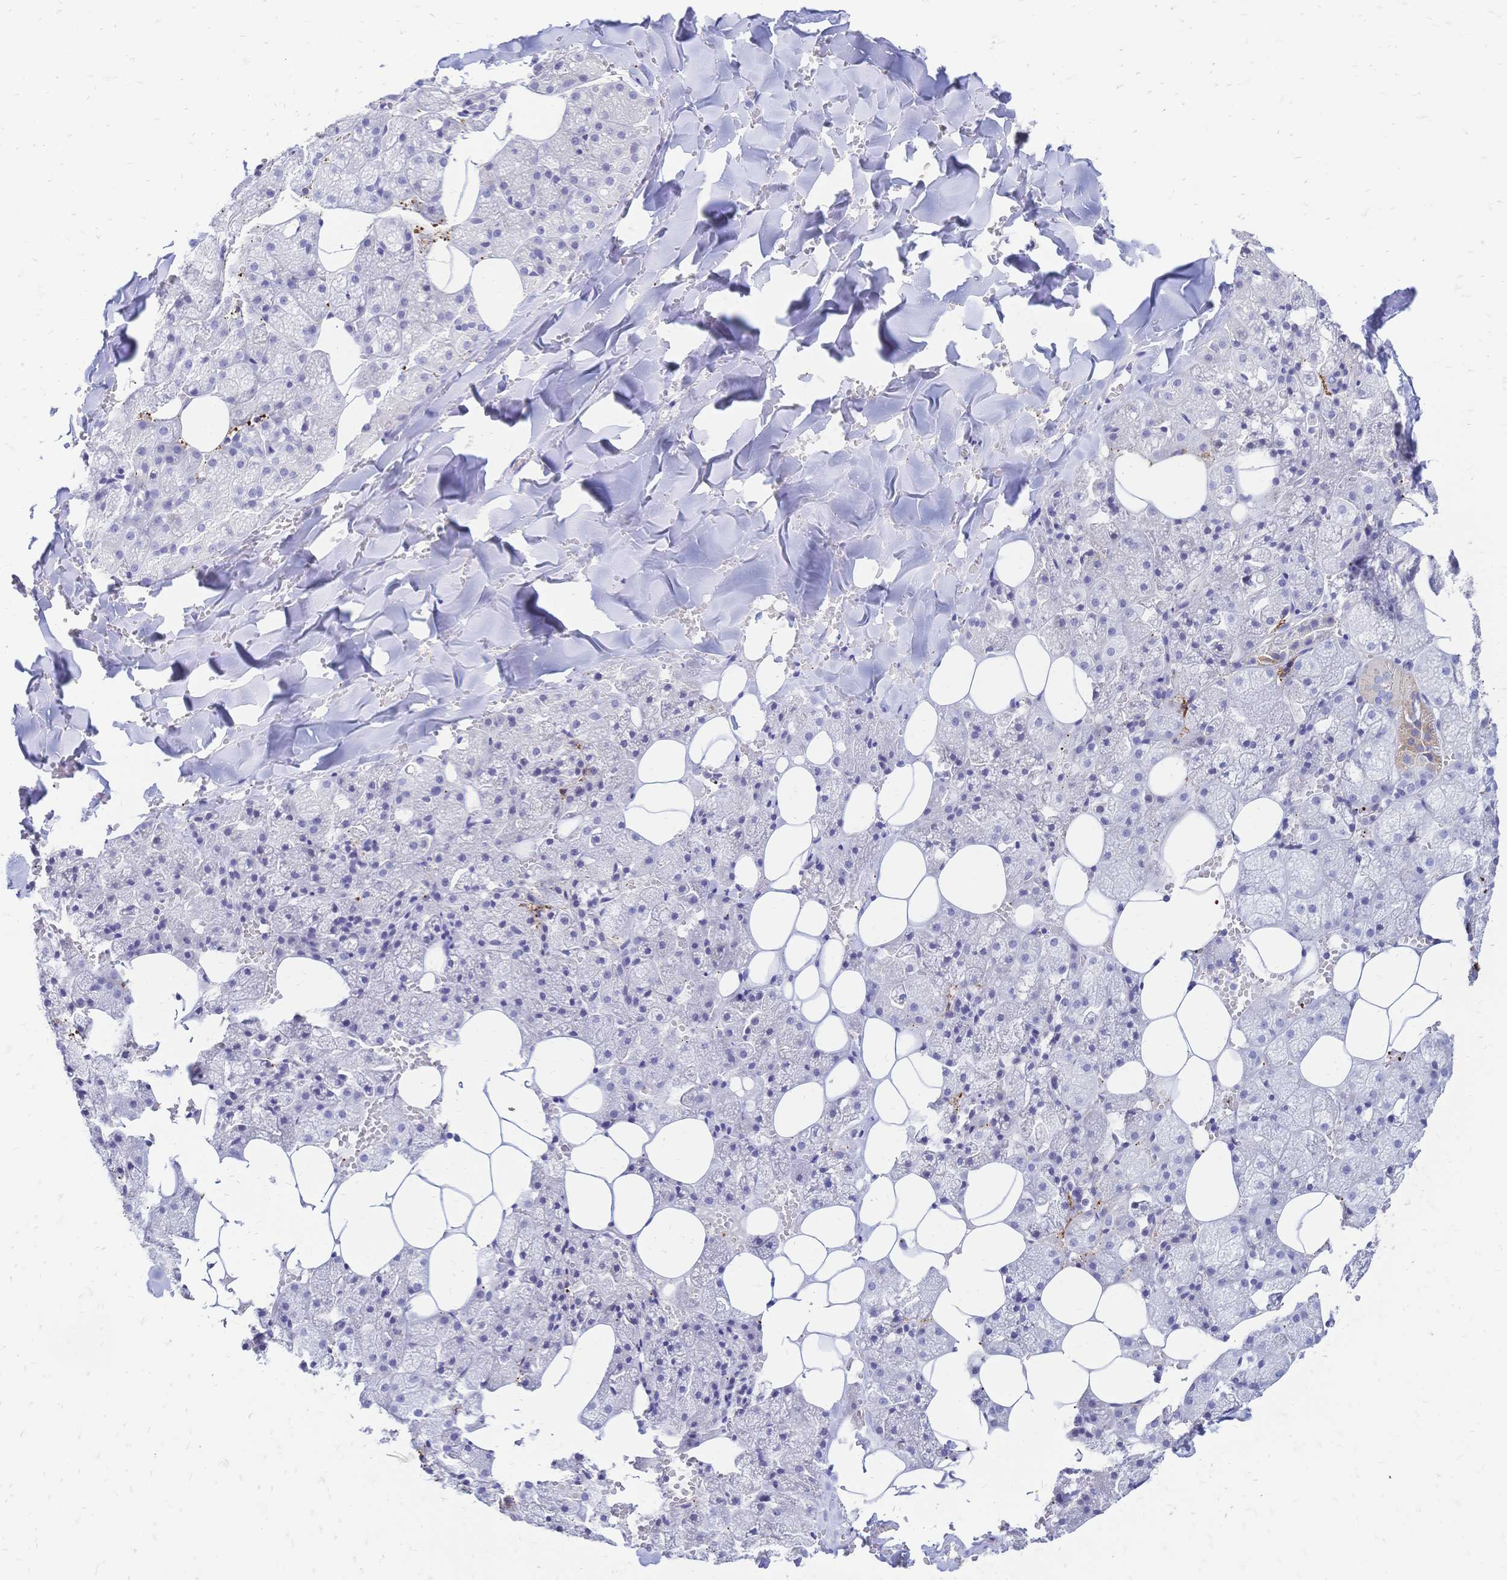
{"staining": {"intensity": "negative", "quantity": "none", "location": "none"}, "tissue": "salivary gland", "cell_type": "Glandular cells", "image_type": "normal", "snomed": [{"axis": "morphology", "description": "Normal tissue, NOS"}, {"axis": "topography", "description": "Salivary gland"}, {"axis": "topography", "description": "Peripheral nerve tissue"}], "caption": "Immunohistochemical staining of normal human salivary gland exhibits no significant positivity in glandular cells. (Stains: DAB (3,3'-diaminobenzidine) immunohistochemistry with hematoxylin counter stain, Microscopy: brightfield microscopy at high magnification).", "gene": "IL2RA", "patient": {"sex": "male", "age": 38}}